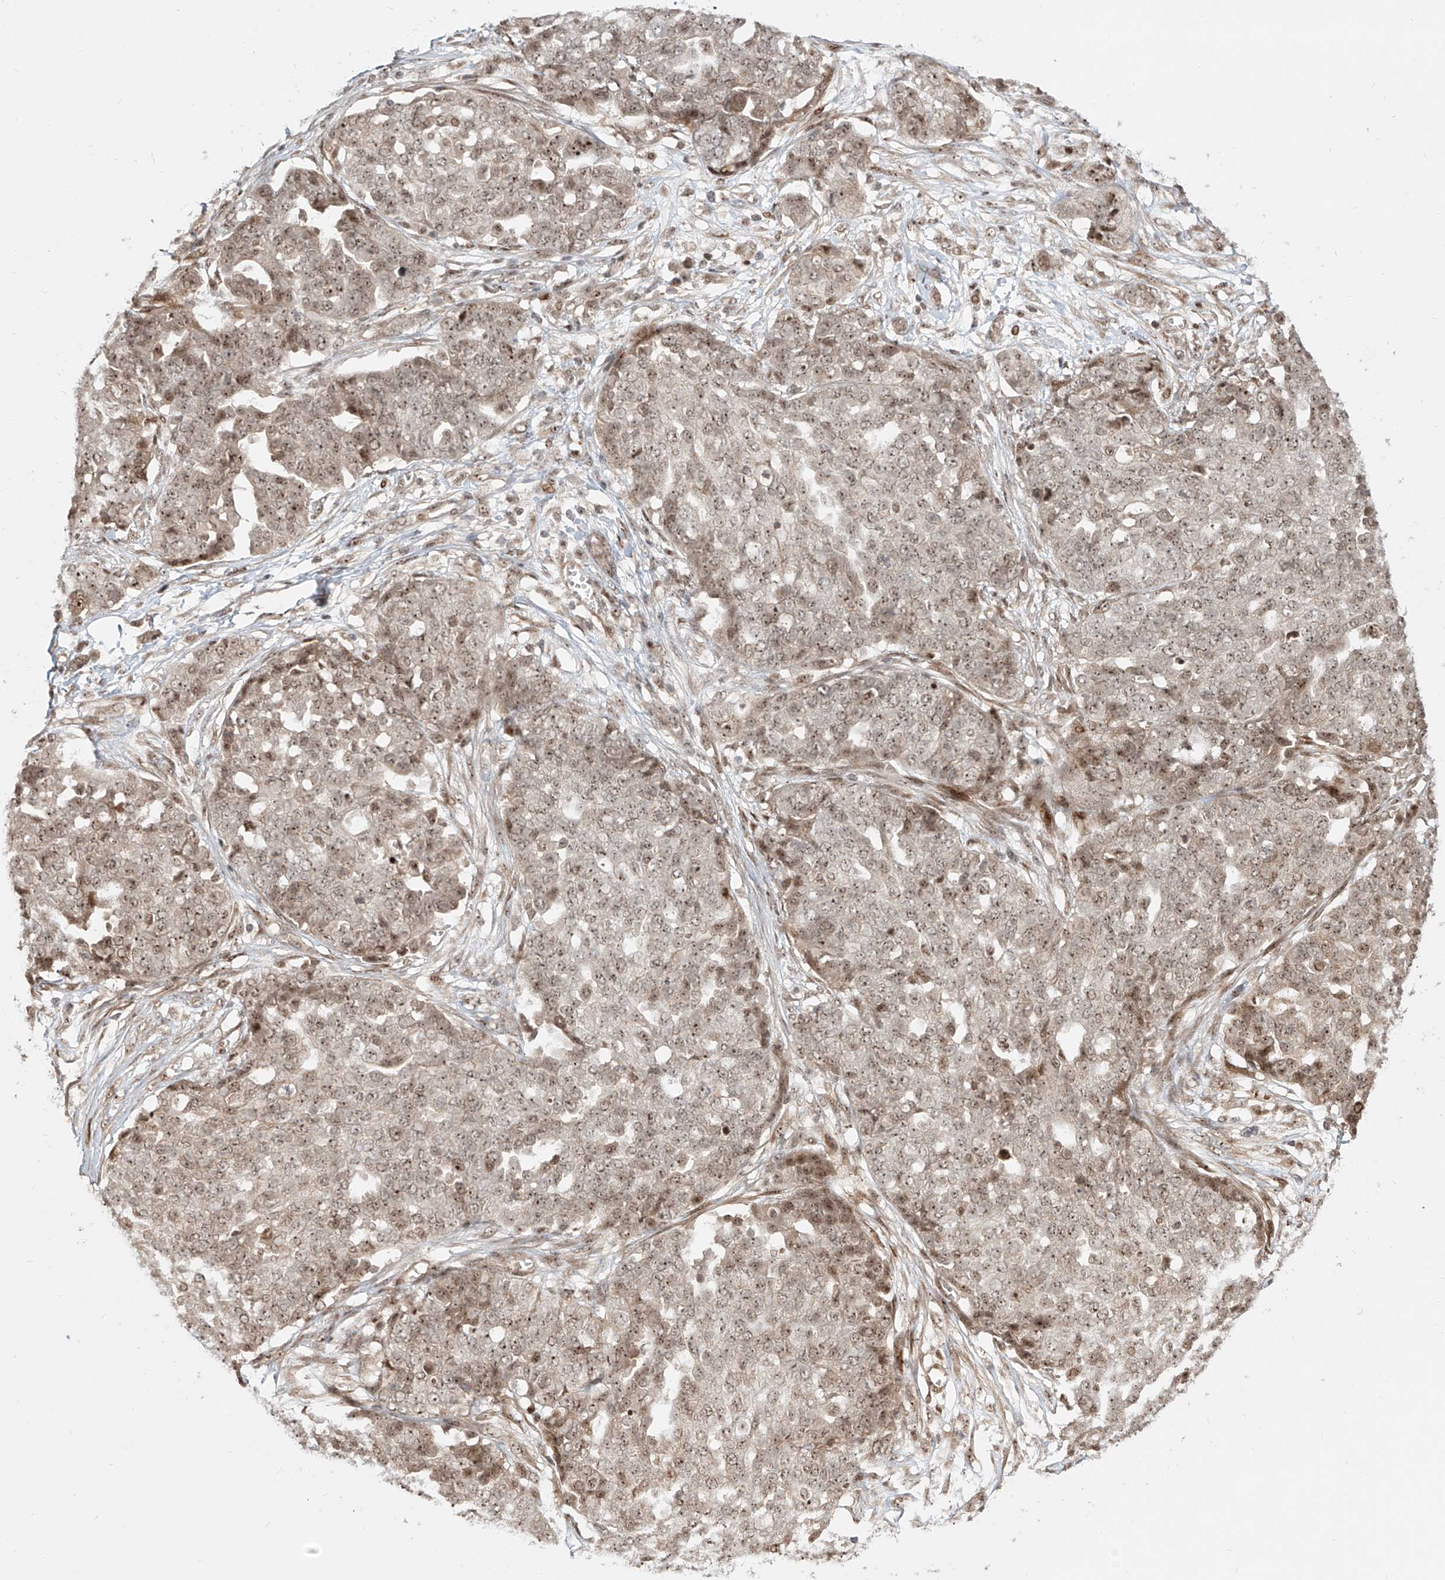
{"staining": {"intensity": "moderate", "quantity": ">75%", "location": "nuclear"}, "tissue": "ovarian cancer", "cell_type": "Tumor cells", "image_type": "cancer", "snomed": [{"axis": "morphology", "description": "Cystadenocarcinoma, serous, NOS"}, {"axis": "topography", "description": "Soft tissue"}, {"axis": "topography", "description": "Ovary"}], "caption": "Serous cystadenocarcinoma (ovarian) stained with a protein marker exhibits moderate staining in tumor cells.", "gene": "ZNF710", "patient": {"sex": "female", "age": 57}}